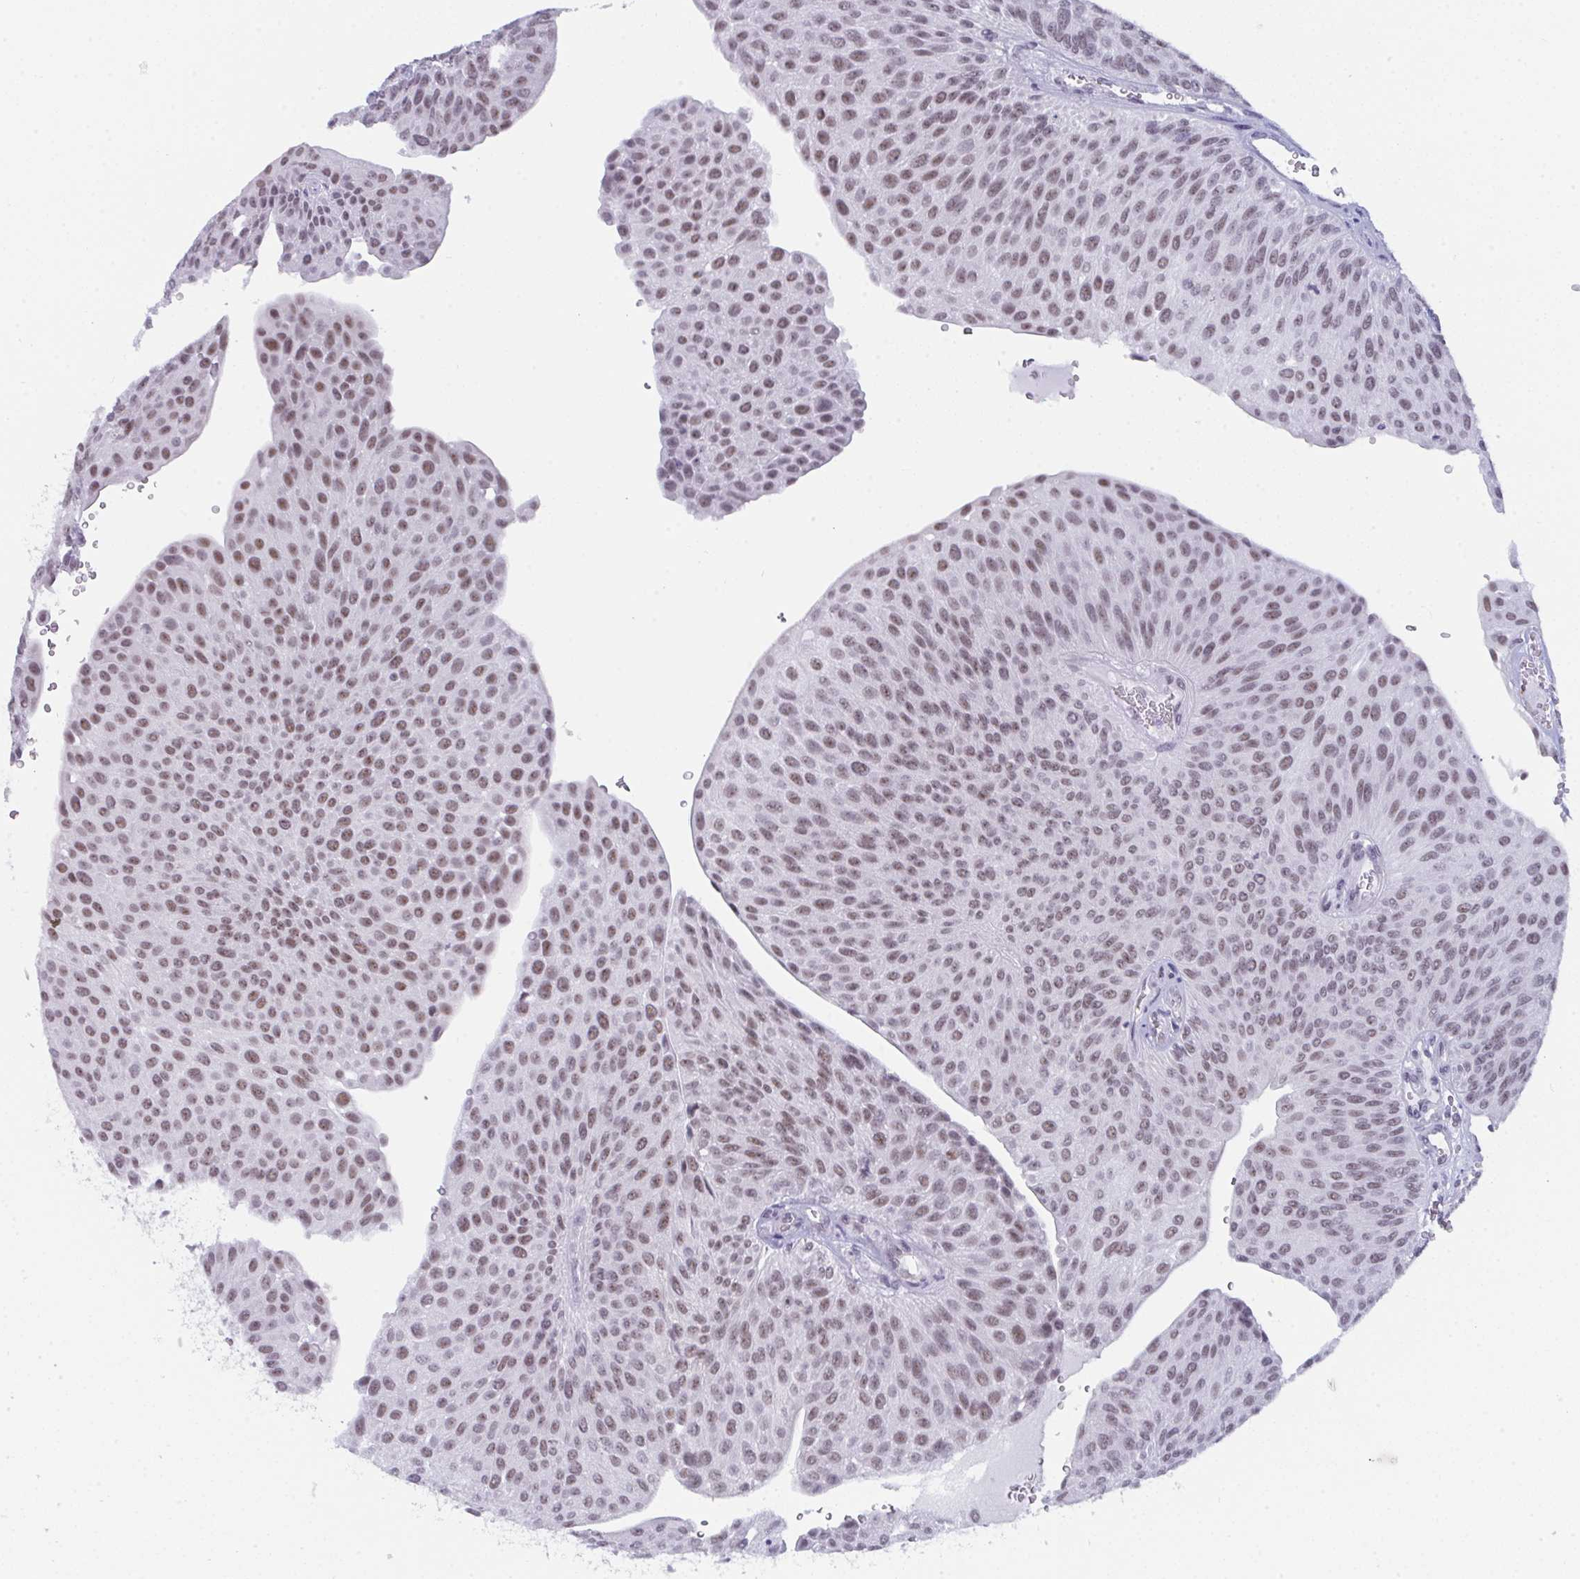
{"staining": {"intensity": "moderate", "quantity": ">75%", "location": "nuclear"}, "tissue": "urothelial cancer", "cell_type": "Tumor cells", "image_type": "cancer", "snomed": [{"axis": "morphology", "description": "Urothelial carcinoma, NOS"}, {"axis": "topography", "description": "Urinary bladder"}], "caption": "Protein expression analysis of human transitional cell carcinoma reveals moderate nuclear staining in about >75% of tumor cells.", "gene": "CDK13", "patient": {"sex": "male", "age": 67}}